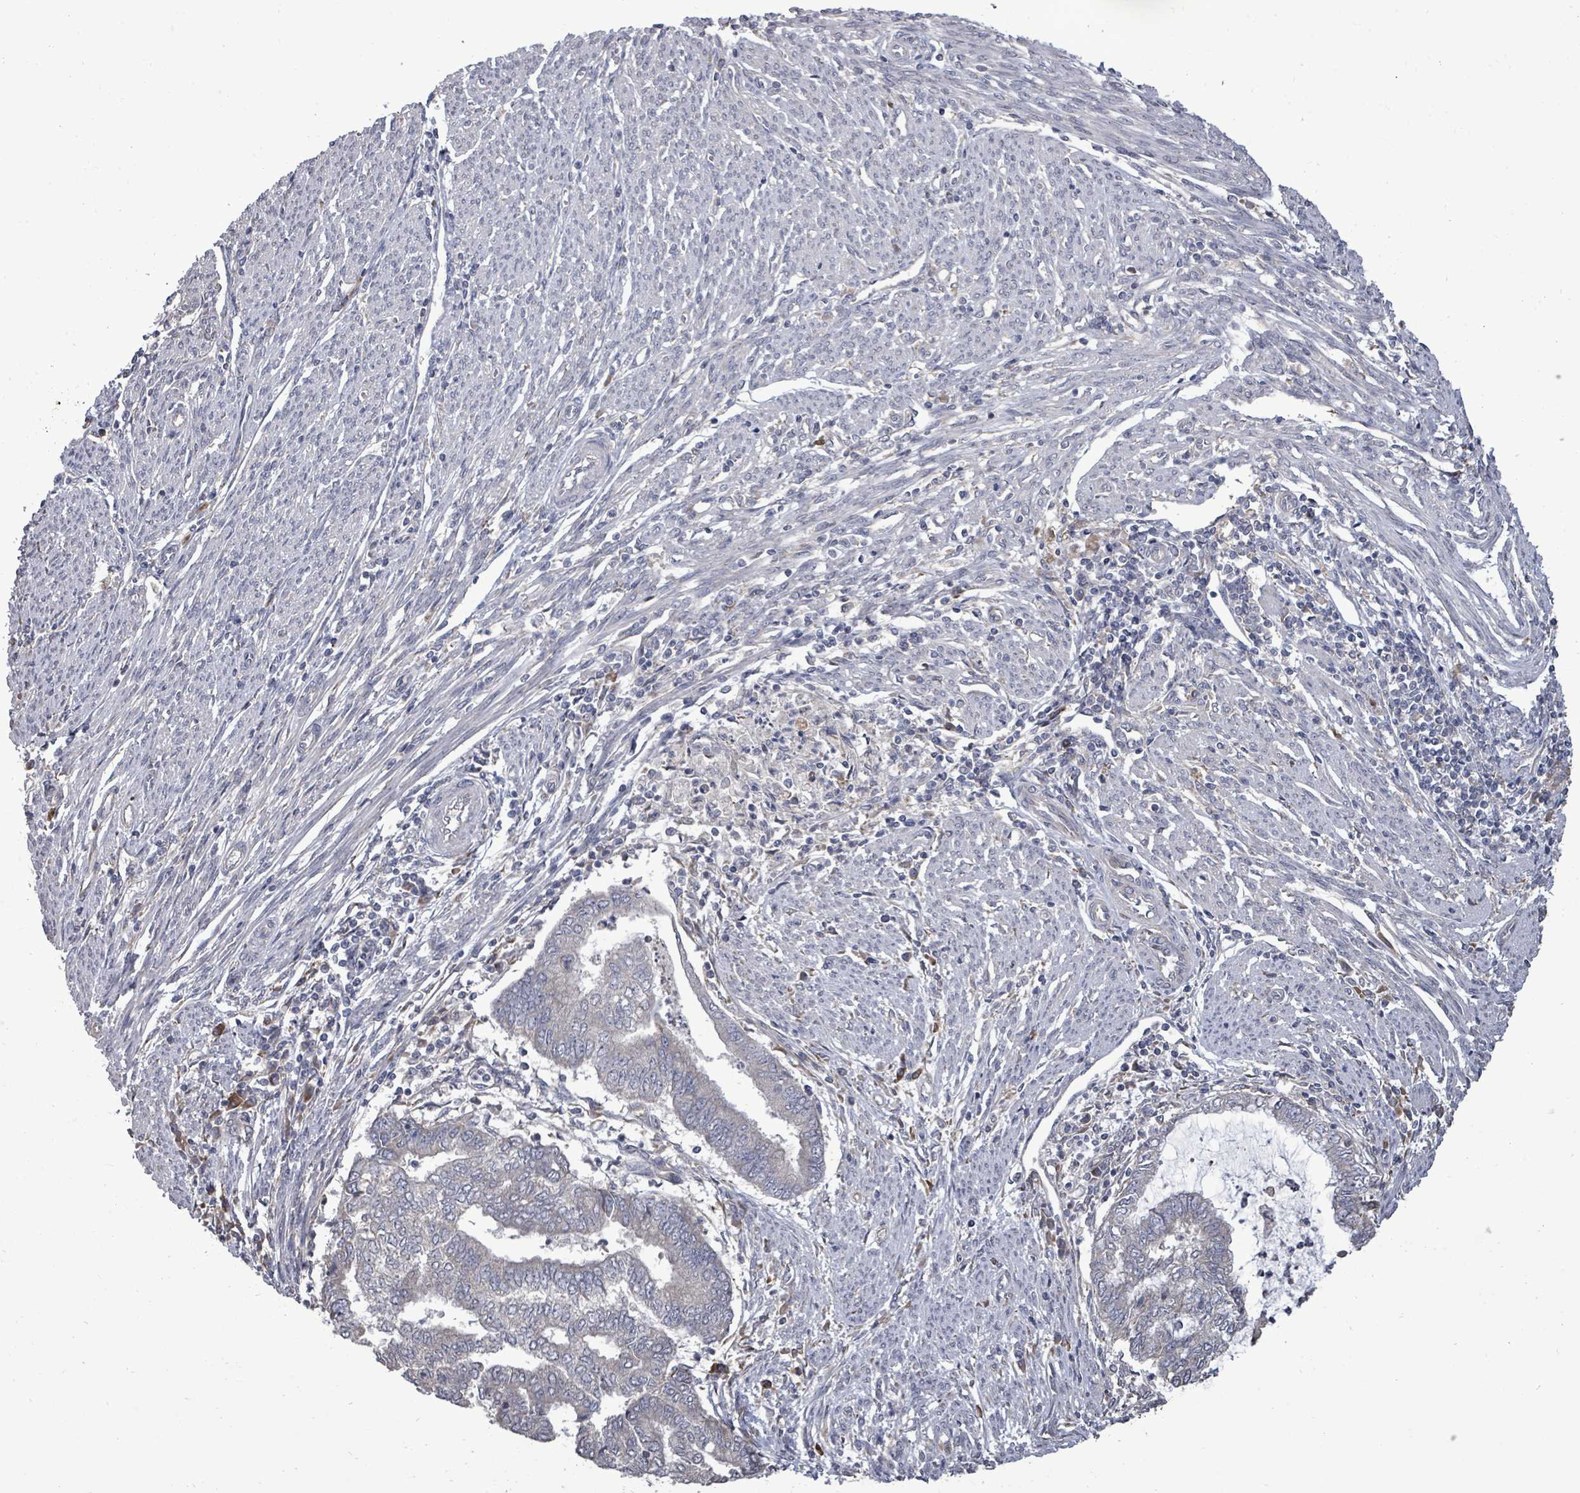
{"staining": {"intensity": "negative", "quantity": "none", "location": "none"}, "tissue": "endometrial cancer", "cell_type": "Tumor cells", "image_type": "cancer", "snomed": [{"axis": "morphology", "description": "Adenocarcinoma, NOS"}, {"axis": "topography", "description": "Endometrium"}], "caption": "Immunohistochemistry (IHC) histopathology image of human endometrial adenocarcinoma stained for a protein (brown), which reveals no positivity in tumor cells.", "gene": "POMGNT2", "patient": {"sex": "female", "age": 79}}